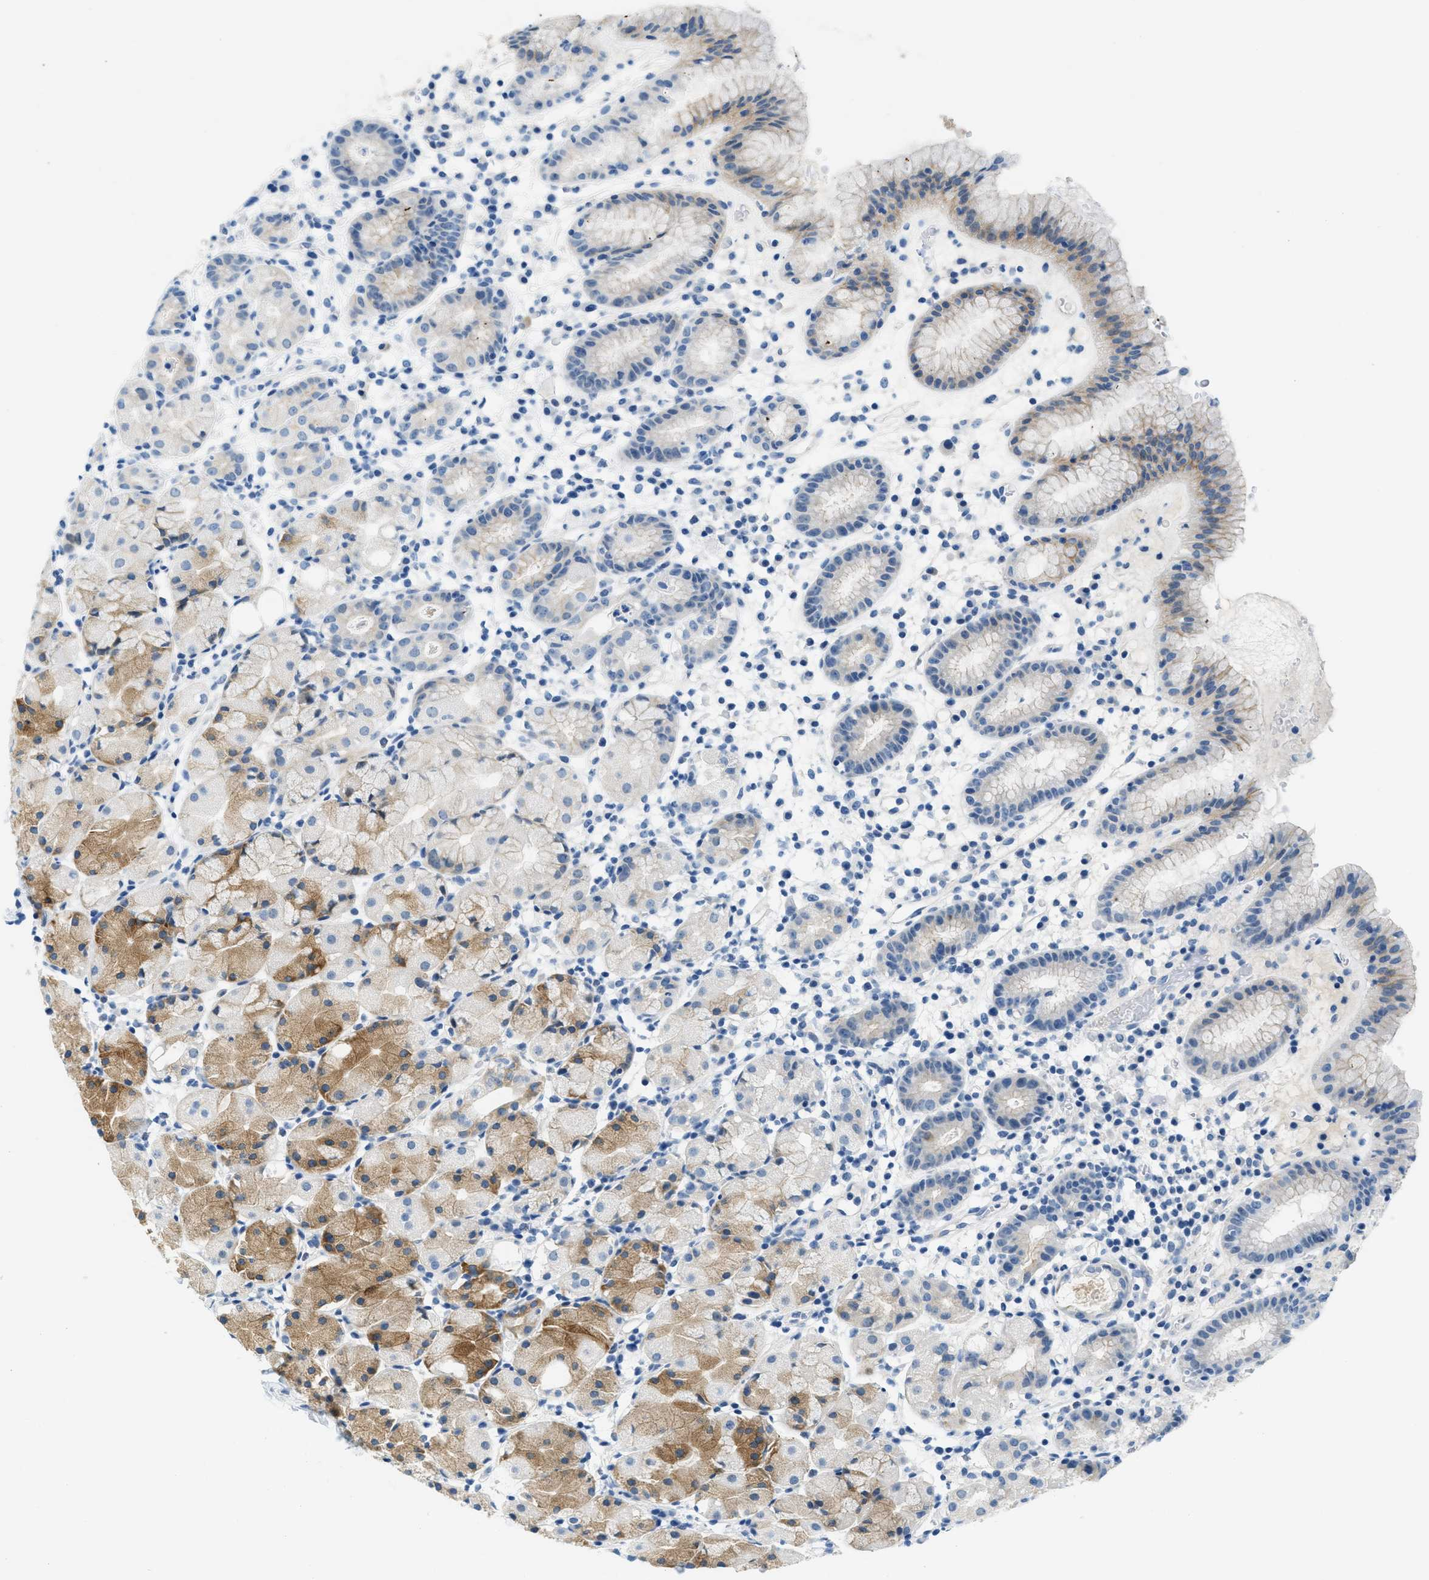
{"staining": {"intensity": "moderate", "quantity": "<25%", "location": "cytoplasmic/membranous"}, "tissue": "stomach", "cell_type": "Glandular cells", "image_type": "normal", "snomed": [{"axis": "morphology", "description": "Normal tissue, NOS"}, {"axis": "topography", "description": "Stomach"}, {"axis": "topography", "description": "Stomach, lower"}], "caption": "DAB immunohistochemical staining of normal human stomach shows moderate cytoplasmic/membranous protein expression in approximately <25% of glandular cells. Using DAB (brown) and hematoxylin (blue) stains, captured at high magnification using brightfield microscopy.", "gene": "CYP4X1", "patient": {"sex": "female", "age": 75}}